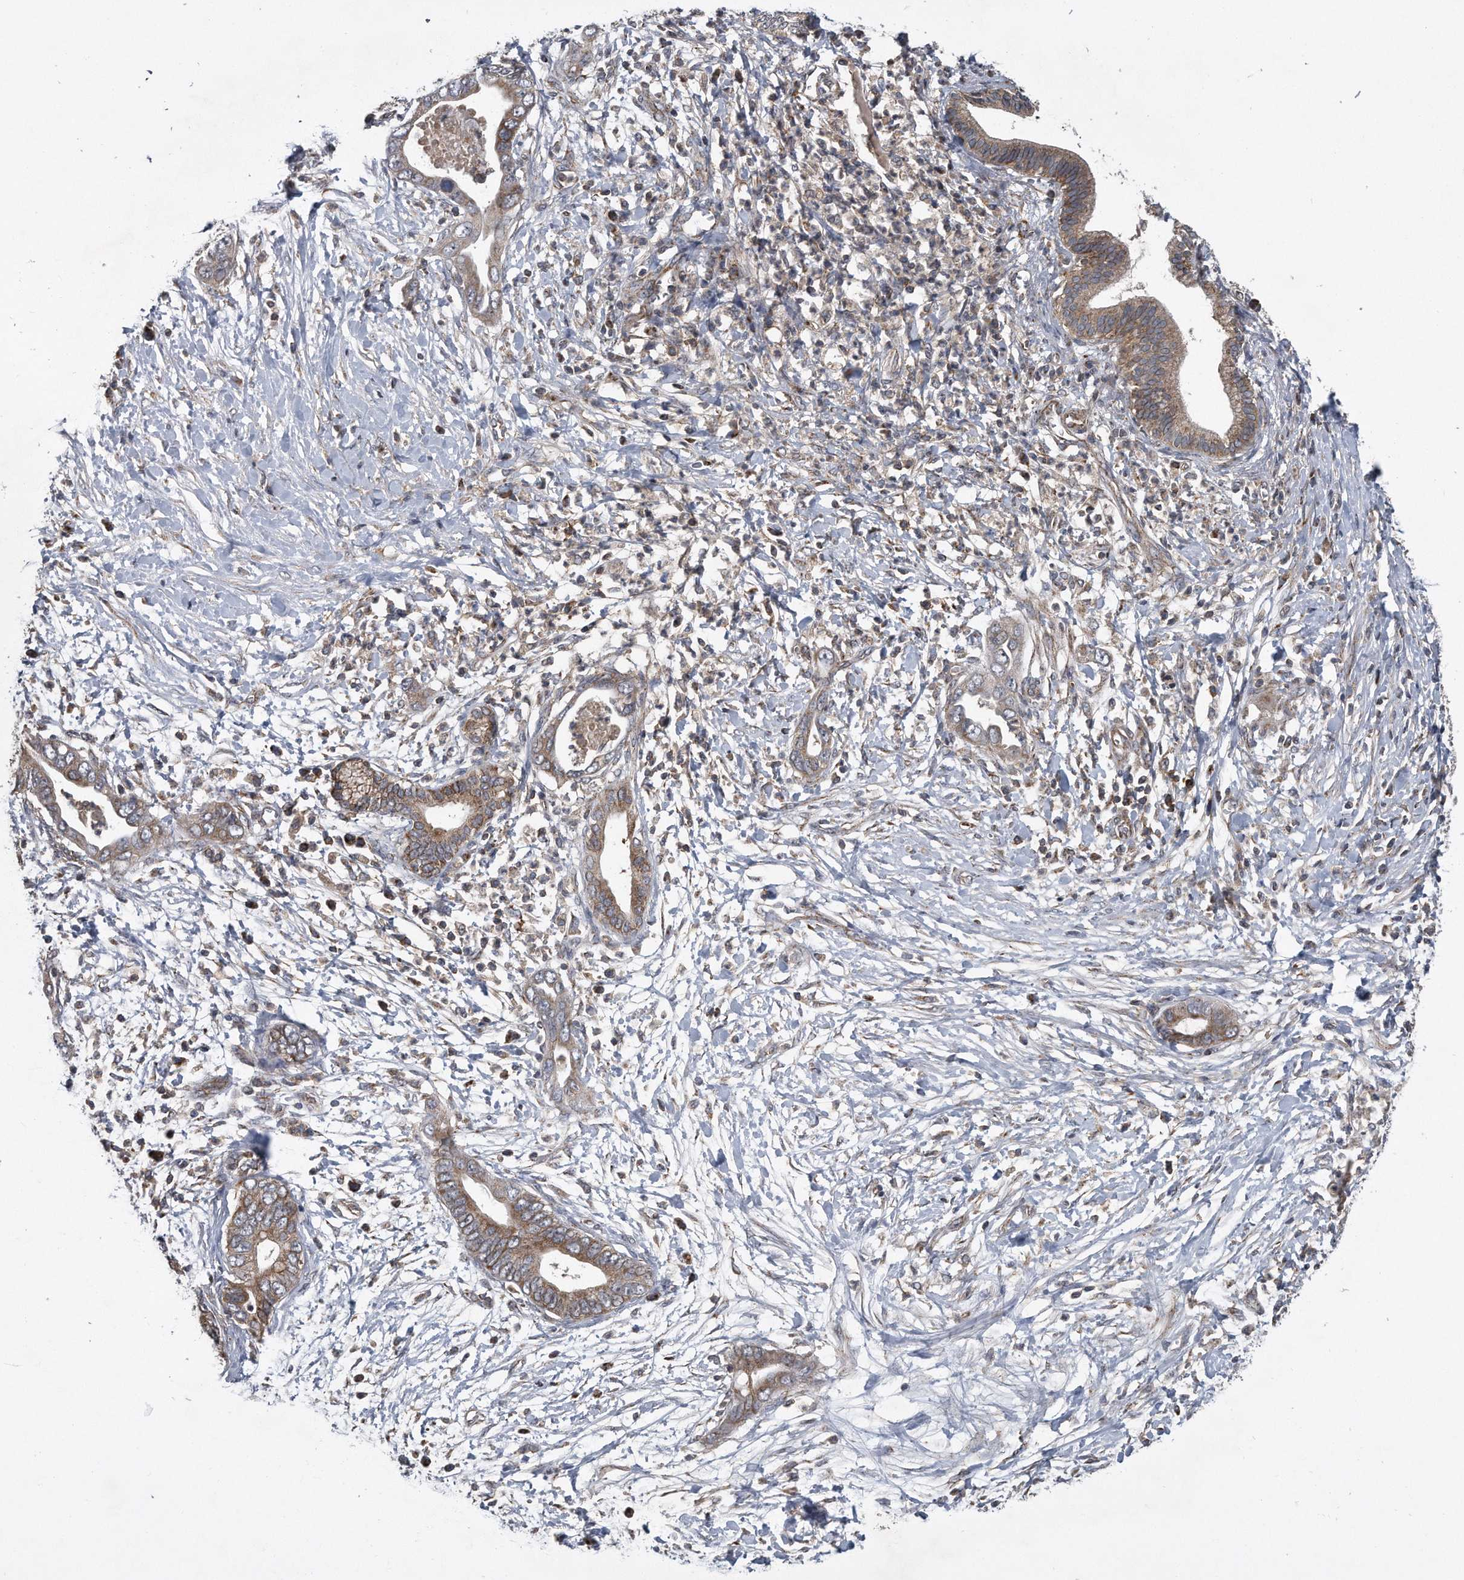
{"staining": {"intensity": "moderate", "quantity": ">75%", "location": "cytoplasmic/membranous"}, "tissue": "pancreatic cancer", "cell_type": "Tumor cells", "image_type": "cancer", "snomed": [{"axis": "morphology", "description": "Adenocarcinoma, NOS"}, {"axis": "topography", "description": "Pancreas"}], "caption": "This histopathology image reveals pancreatic cancer stained with IHC to label a protein in brown. The cytoplasmic/membranous of tumor cells show moderate positivity for the protein. Nuclei are counter-stained blue.", "gene": "ALPK2", "patient": {"sex": "male", "age": 75}}